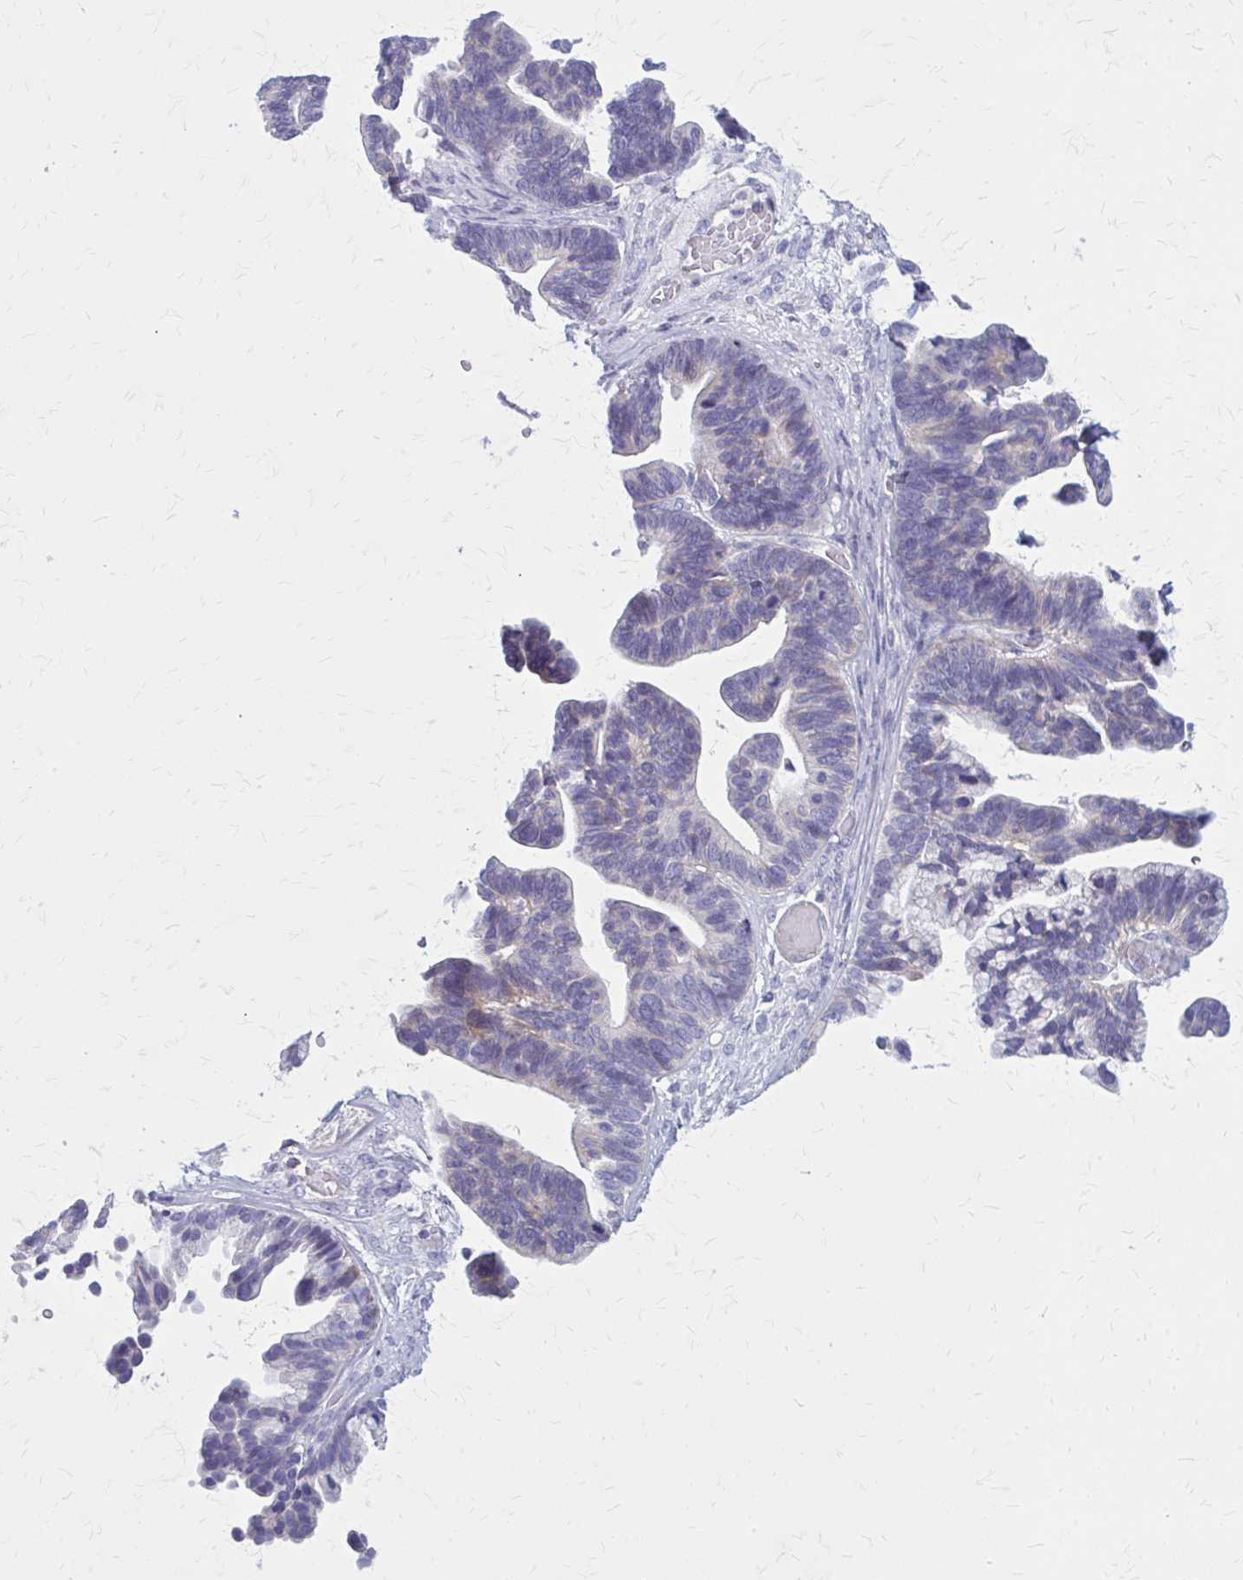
{"staining": {"intensity": "negative", "quantity": "none", "location": "none"}, "tissue": "ovarian cancer", "cell_type": "Tumor cells", "image_type": "cancer", "snomed": [{"axis": "morphology", "description": "Cystadenocarcinoma, serous, NOS"}, {"axis": "topography", "description": "Ovary"}], "caption": "Ovarian cancer (serous cystadenocarcinoma) was stained to show a protein in brown. There is no significant positivity in tumor cells.", "gene": "PITPNM1", "patient": {"sex": "female", "age": 56}}